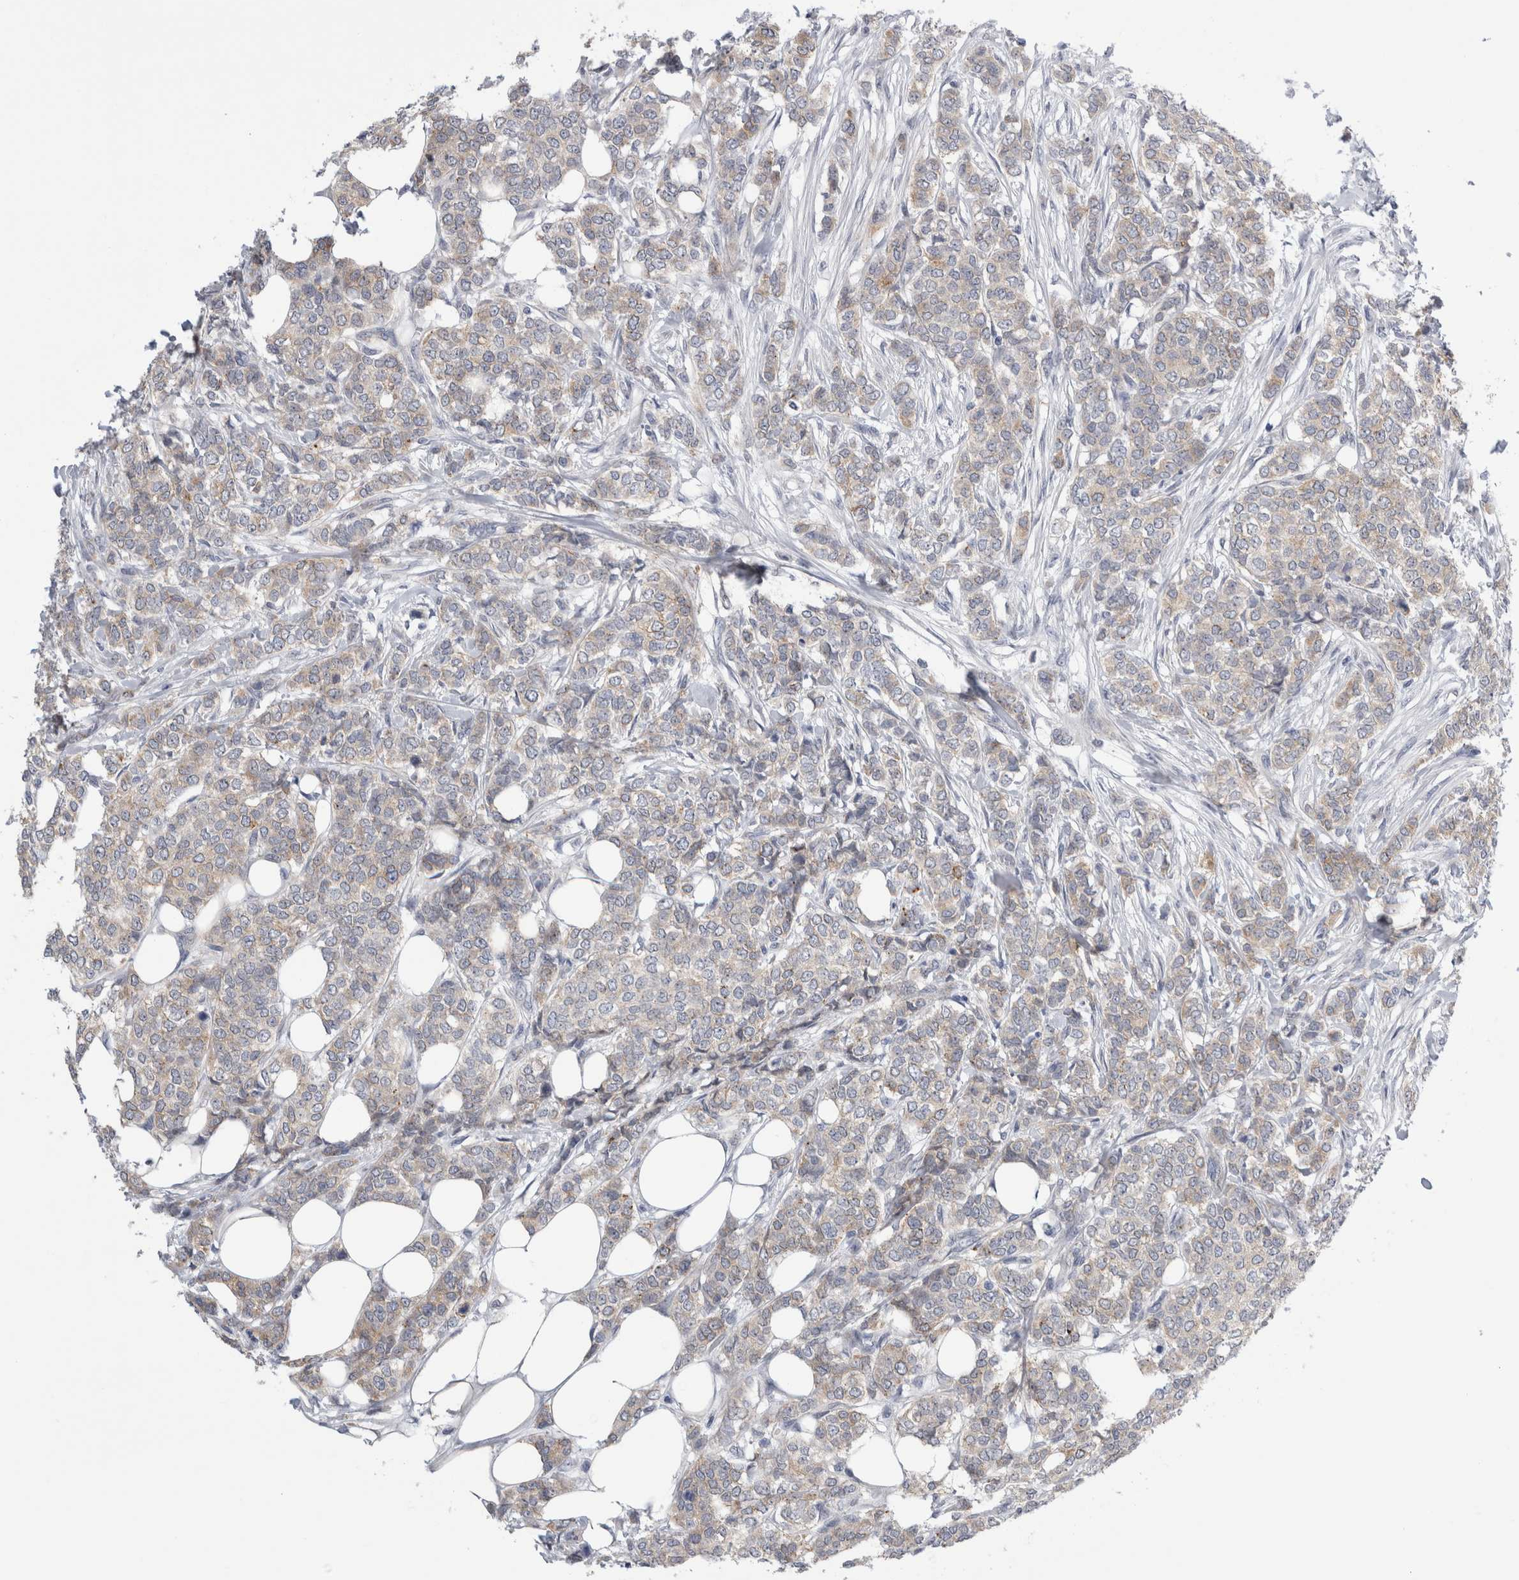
{"staining": {"intensity": "moderate", "quantity": "<25%", "location": "cytoplasmic/membranous"}, "tissue": "breast cancer", "cell_type": "Tumor cells", "image_type": "cancer", "snomed": [{"axis": "morphology", "description": "Lobular carcinoma"}, {"axis": "topography", "description": "Skin"}, {"axis": "topography", "description": "Breast"}], "caption": "Breast lobular carcinoma was stained to show a protein in brown. There is low levels of moderate cytoplasmic/membranous staining in about <25% of tumor cells.", "gene": "TAFA5", "patient": {"sex": "female", "age": 46}}